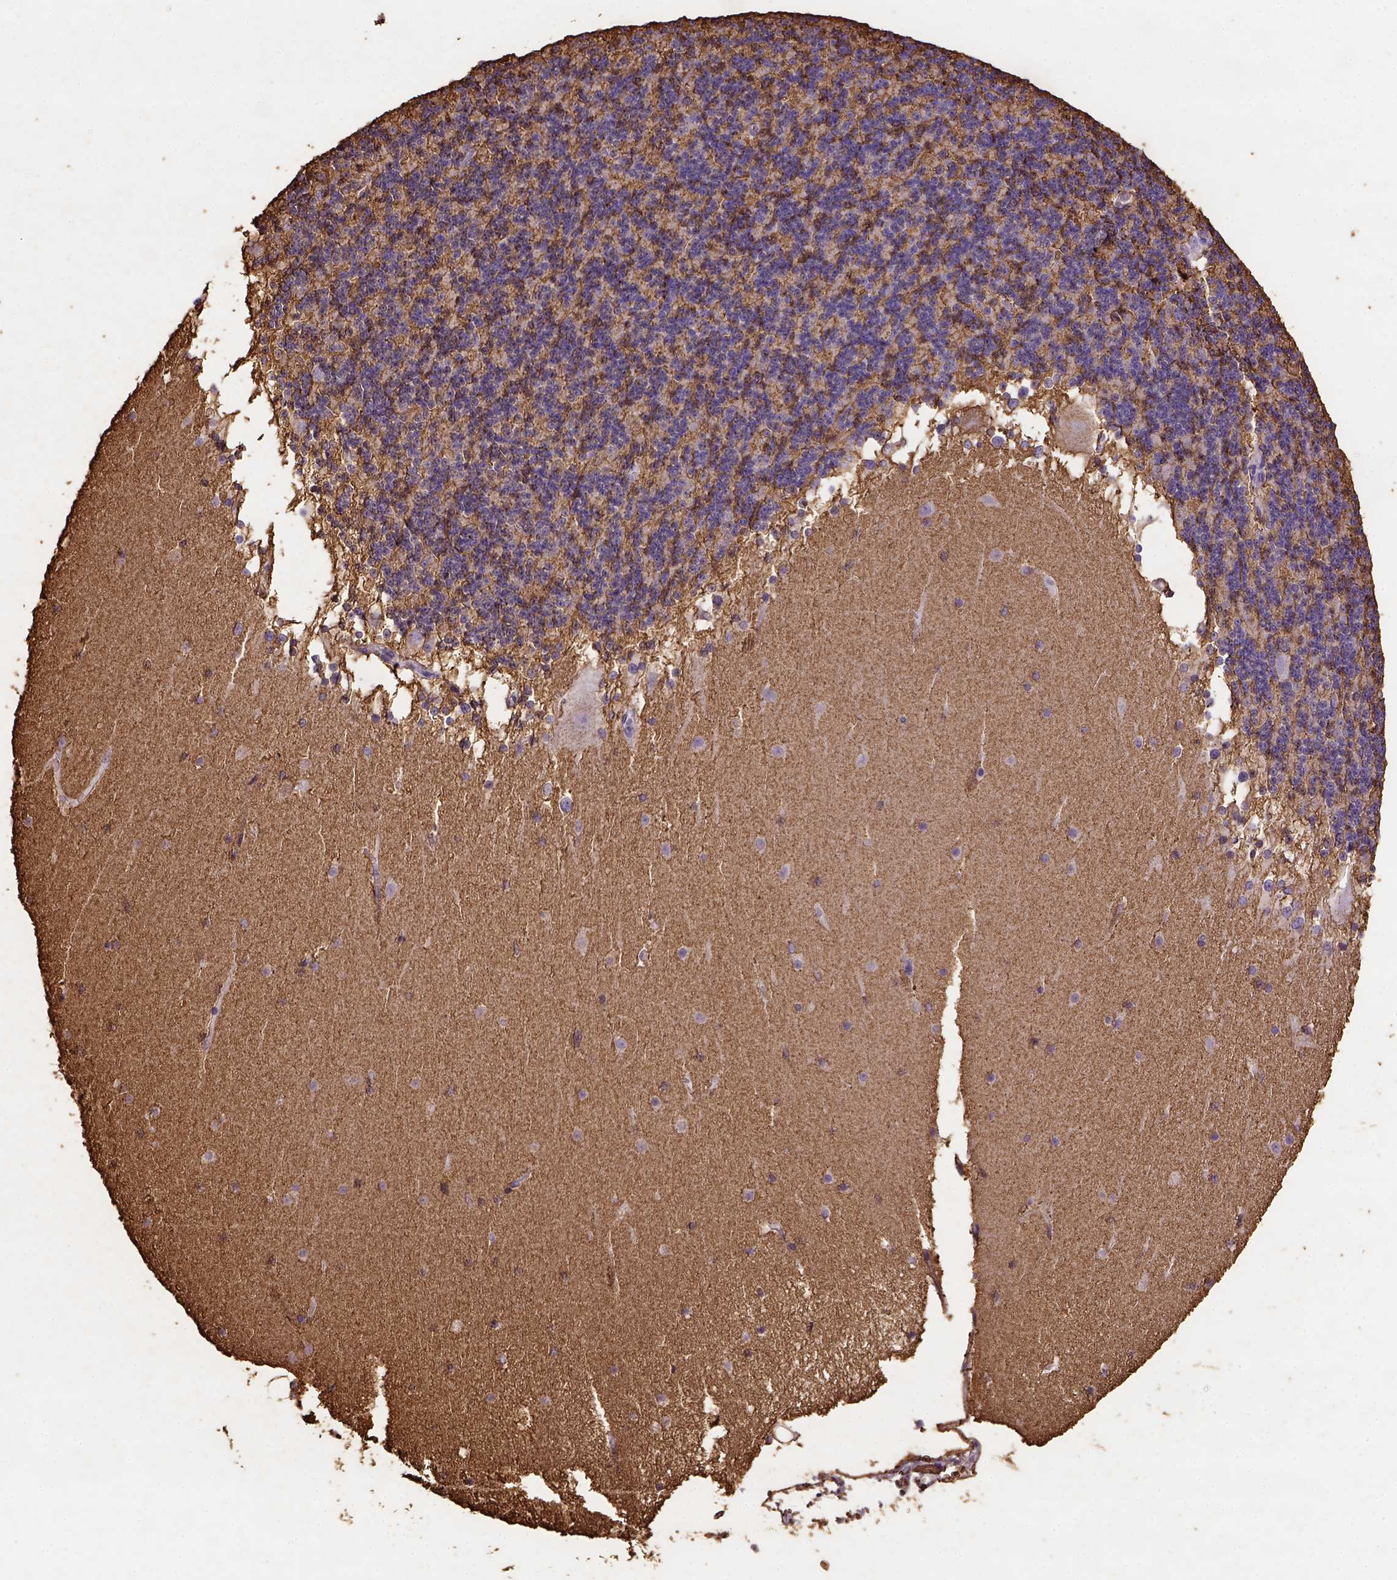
{"staining": {"intensity": "moderate", "quantity": ">75%", "location": "cytoplasmic/membranous"}, "tissue": "cerebellum", "cell_type": "Cells in granular layer", "image_type": "normal", "snomed": [{"axis": "morphology", "description": "Normal tissue, NOS"}, {"axis": "topography", "description": "Cerebellum"}], "caption": "Cerebellum stained for a protein (brown) exhibits moderate cytoplasmic/membranous positive positivity in approximately >75% of cells in granular layer.", "gene": "B3GAT1", "patient": {"sex": "female", "age": 19}}